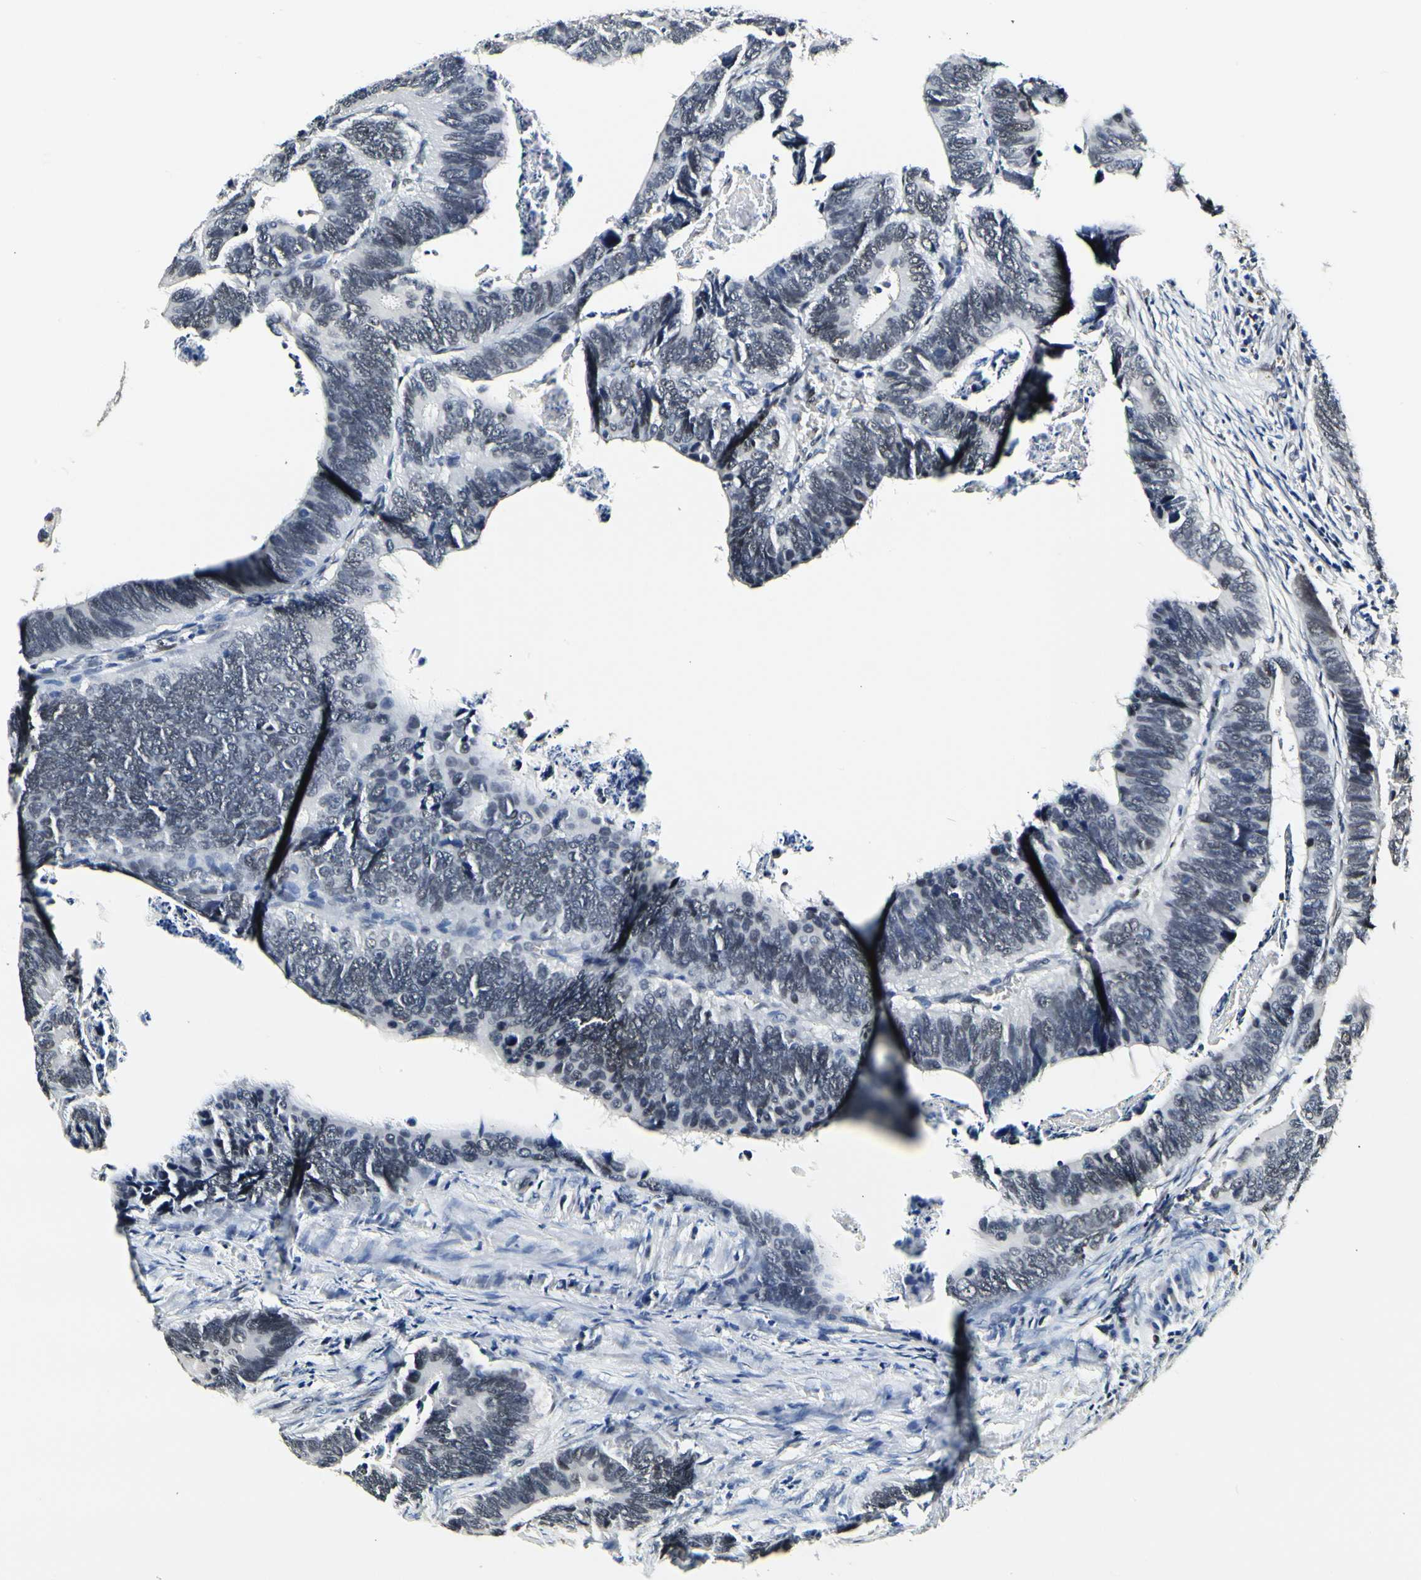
{"staining": {"intensity": "negative", "quantity": "none", "location": "none"}, "tissue": "colorectal cancer", "cell_type": "Tumor cells", "image_type": "cancer", "snomed": [{"axis": "morphology", "description": "Adenocarcinoma, NOS"}, {"axis": "topography", "description": "Colon"}], "caption": "Tumor cells show no significant staining in colorectal cancer (adenocarcinoma).", "gene": "NFIA", "patient": {"sex": "male", "age": 72}}